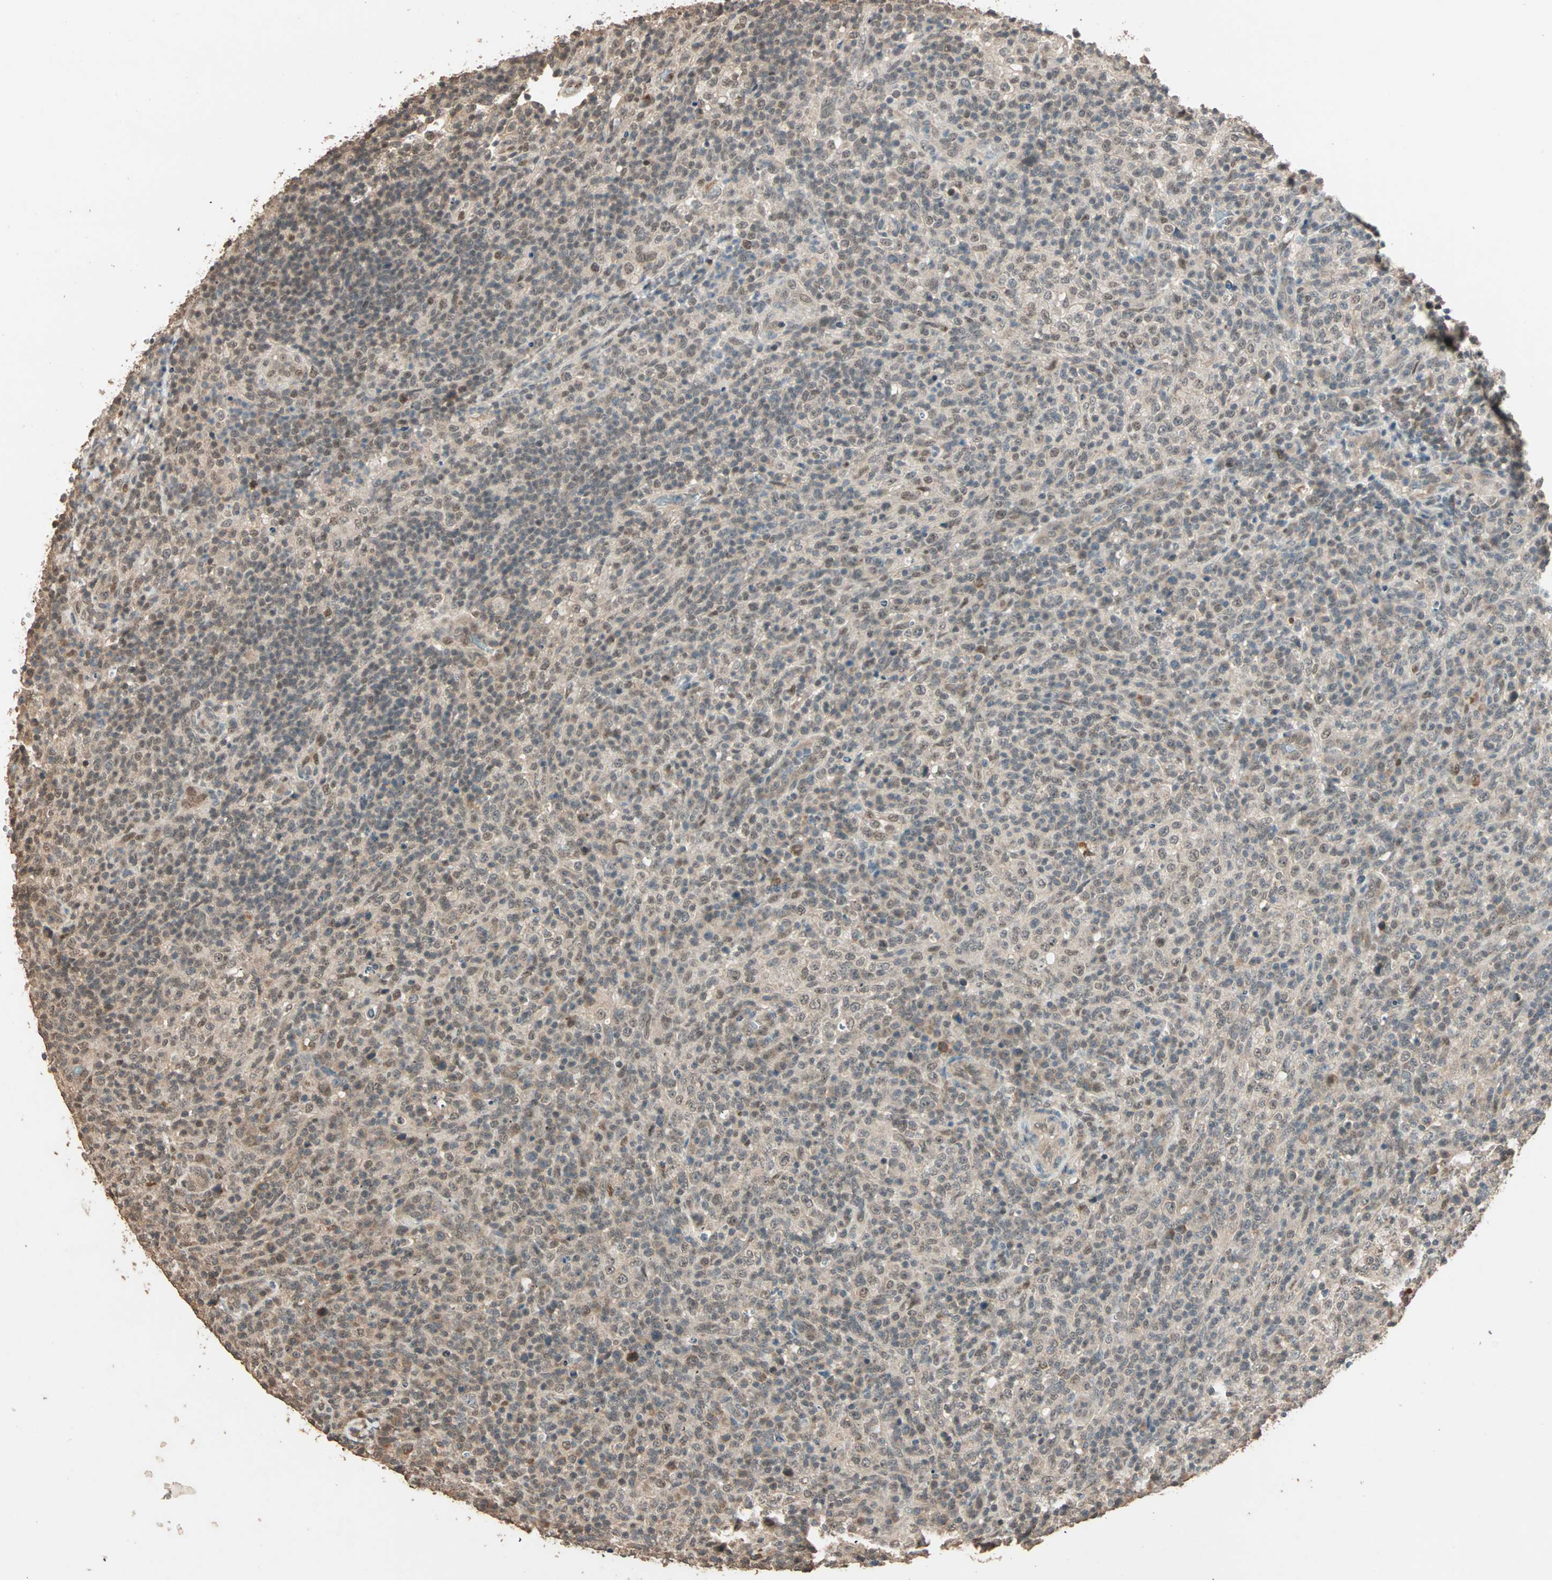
{"staining": {"intensity": "weak", "quantity": "25%-75%", "location": "cytoplasmic/membranous,nuclear"}, "tissue": "lymphoma", "cell_type": "Tumor cells", "image_type": "cancer", "snomed": [{"axis": "morphology", "description": "Malignant lymphoma, non-Hodgkin's type, High grade"}, {"axis": "topography", "description": "Lymph node"}], "caption": "Tumor cells reveal weak cytoplasmic/membranous and nuclear staining in approximately 25%-75% of cells in high-grade malignant lymphoma, non-Hodgkin's type. The protein of interest is stained brown, and the nuclei are stained in blue (DAB IHC with brightfield microscopy, high magnification).", "gene": "ZBTB33", "patient": {"sex": "female", "age": 76}}